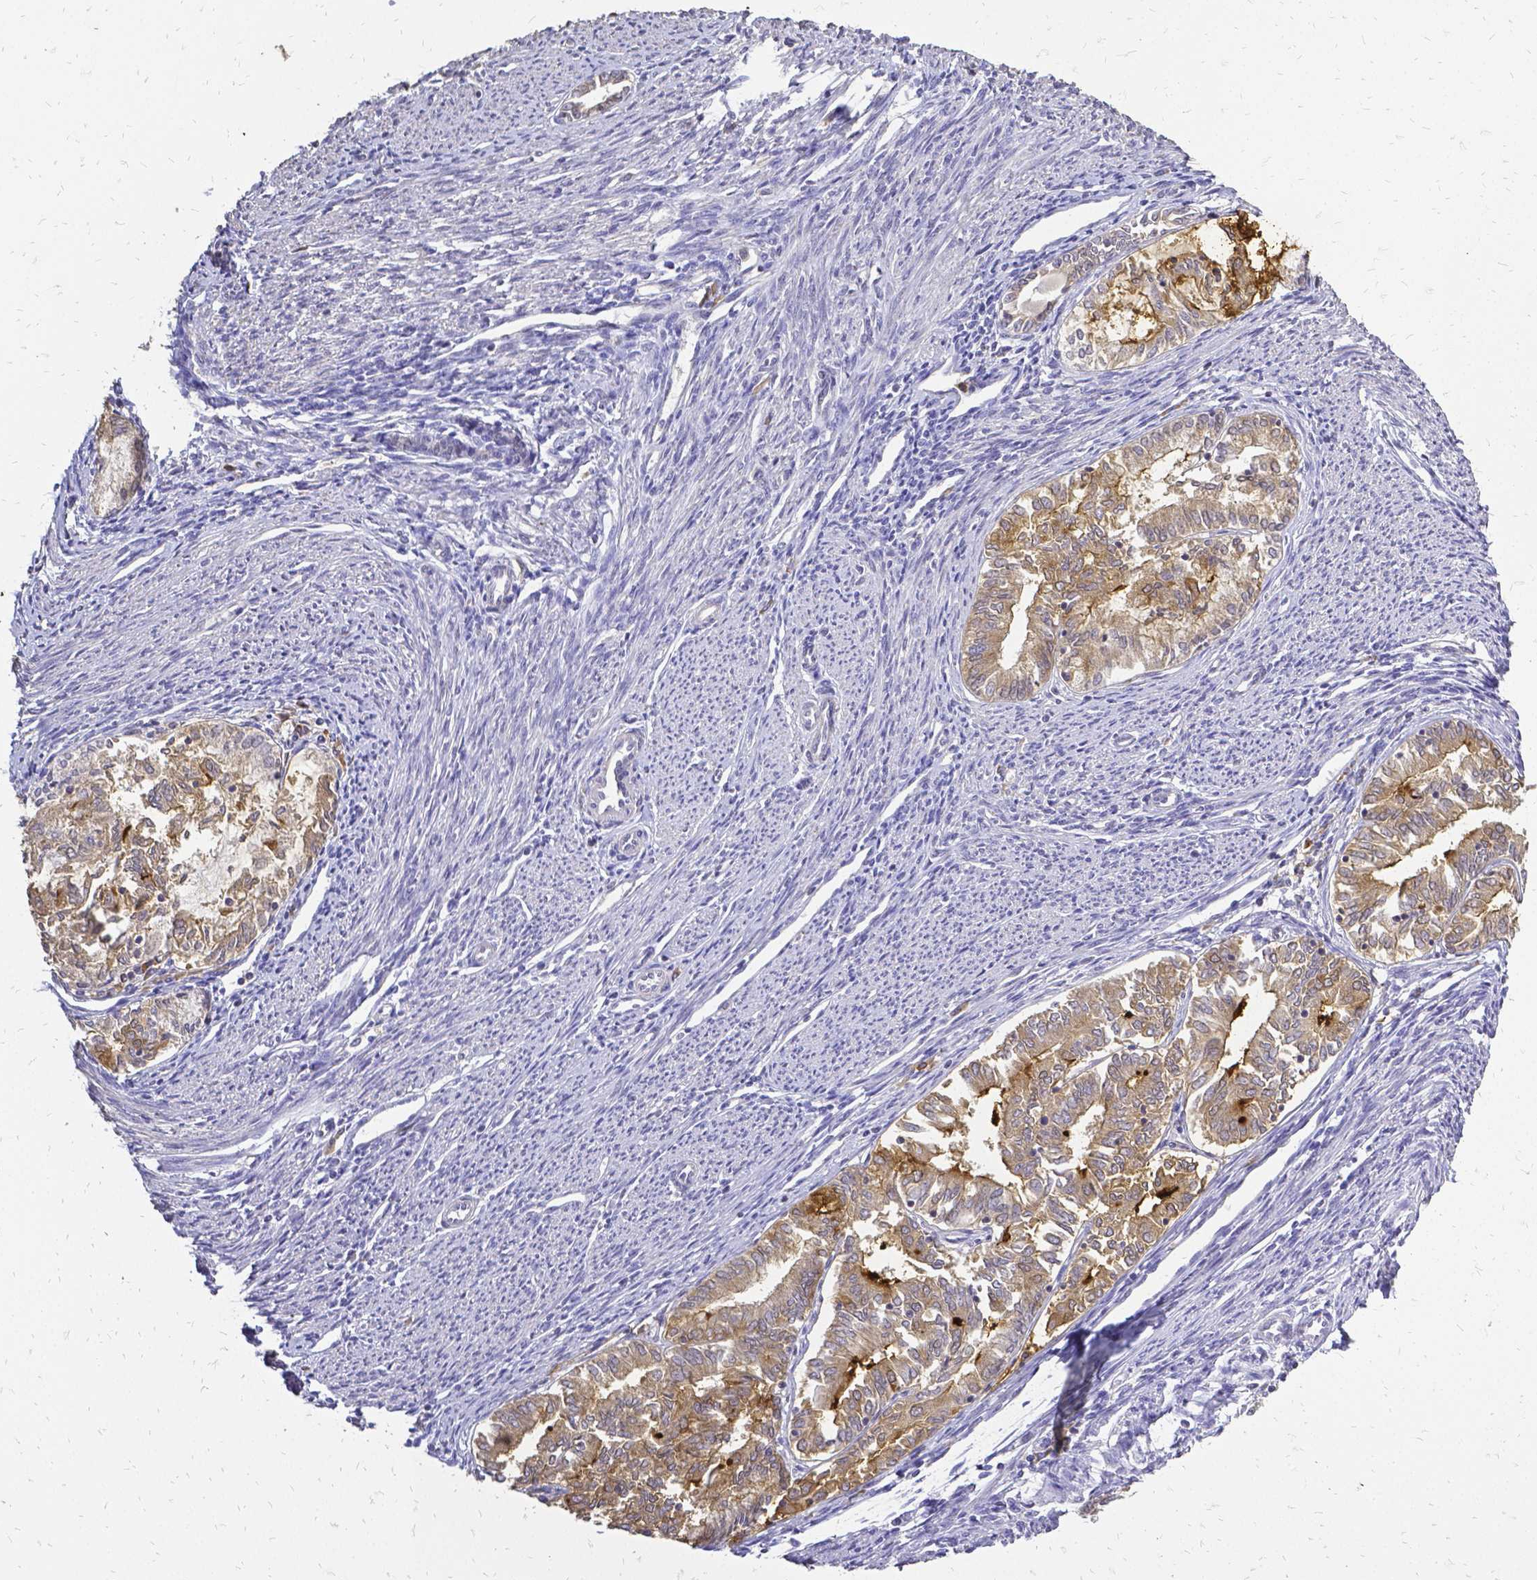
{"staining": {"intensity": "moderate", "quantity": "25%-75%", "location": "cytoplasmic/membranous"}, "tissue": "endometrial cancer", "cell_type": "Tumor cells", "image_type": "cancer", "snomed": [{"axis": "morphology", "description": "Adenocarcinoma, NOS"}, {"axis": "topography", "description": "Endometrium"}], "caption": "This is a micrograph of immunohistochemistry staining of endometrial cancer, which shows moderate expression in the cytoplasmic/membranous of tumor cells.", "gene": "CIB1", "patient": {"sex": "female", "age": 79}}